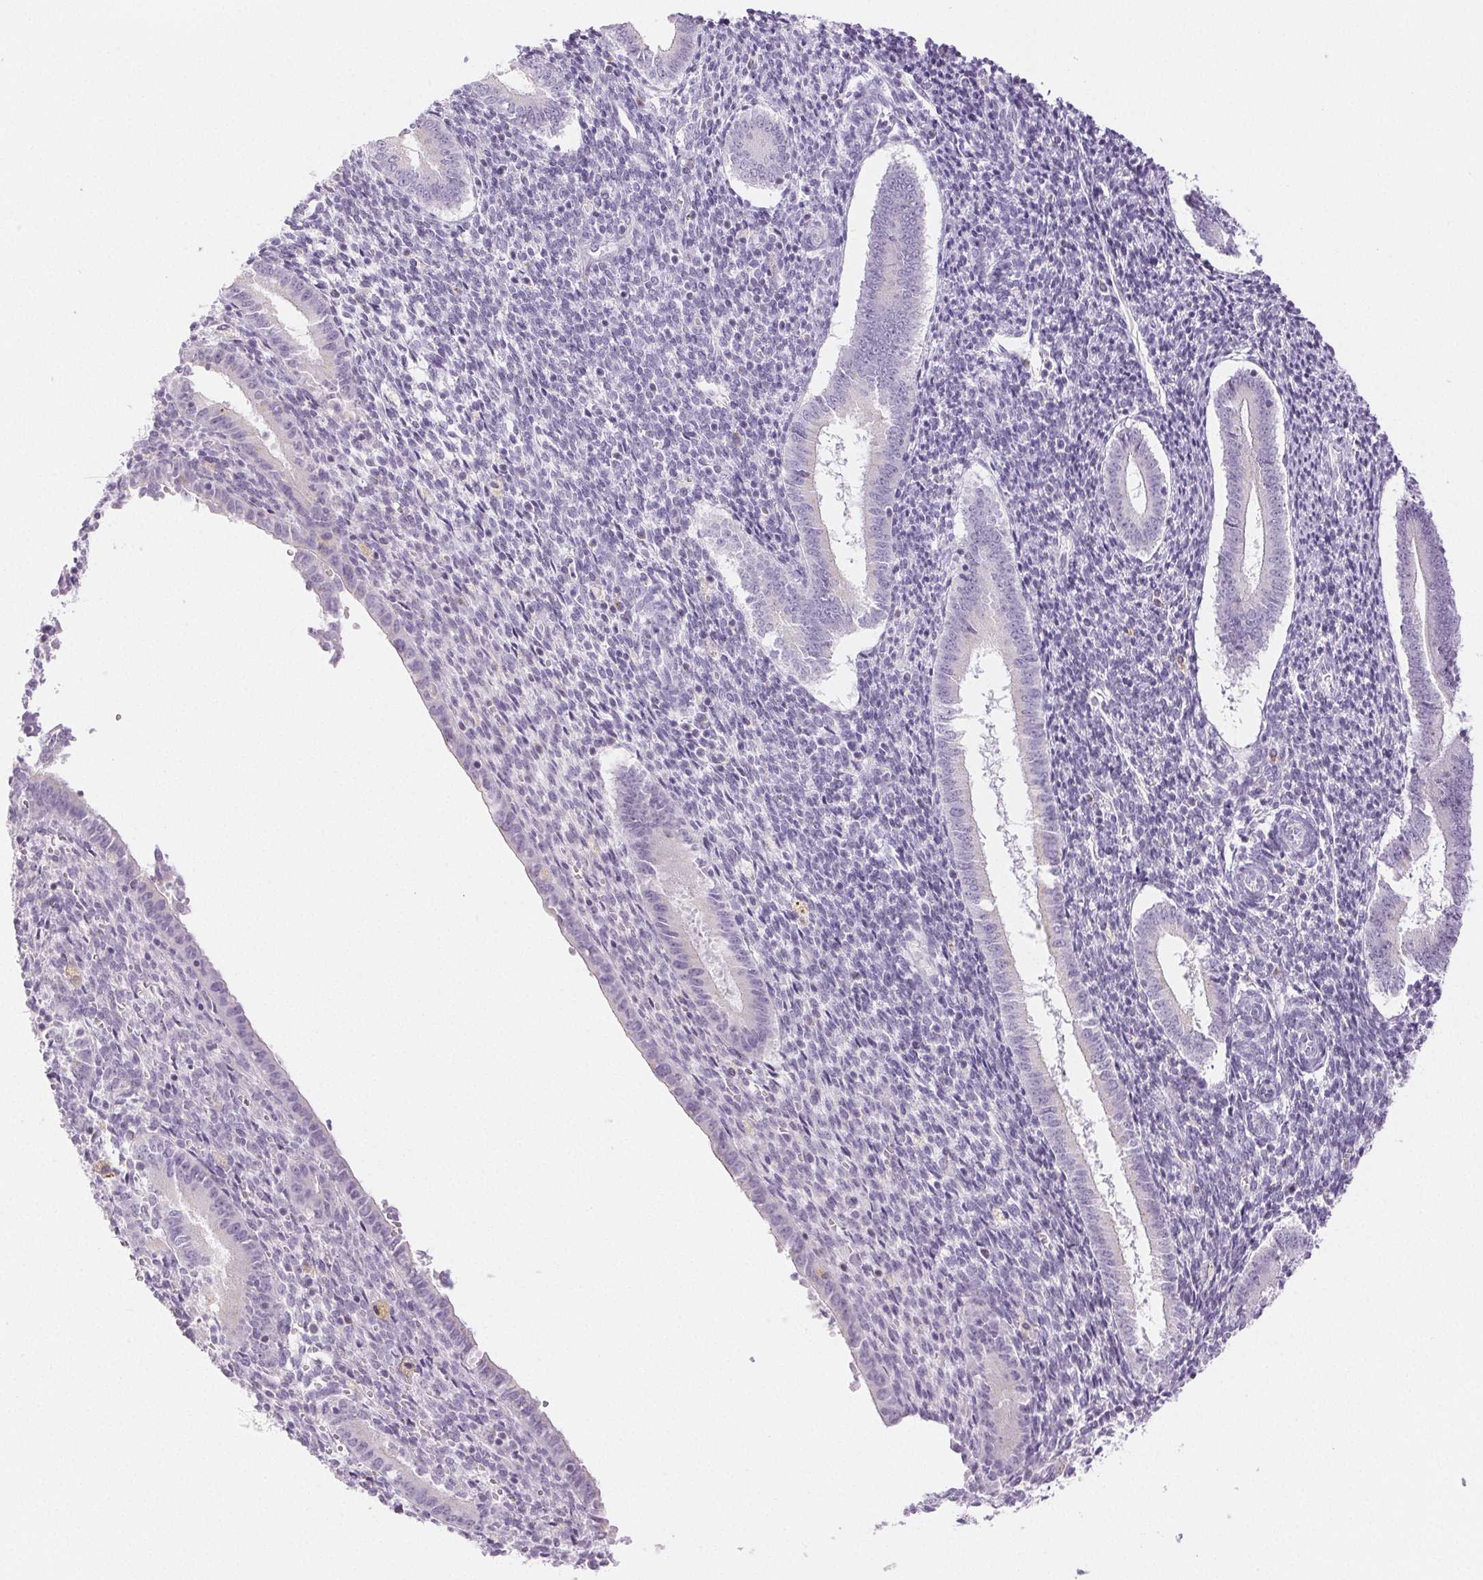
{"staining": {"intensity": "negative", "quantity": "none", "location": "none"}, "tissue": "endometrium", "cell_type": "Cells in endometrial stroma", "image_type": "normal", "snomed": [{"axis": "morphology", "description": "Normal tissue, NOS"}, {"axis": "topography", "description": "Endometrium"}], "caption": "IHC of unremarkable human endometrium demonstrates no expression in cells in endometrial stroma.", "gene": "SLC5A2", "patient": {"sex": "female", "age": 25}}